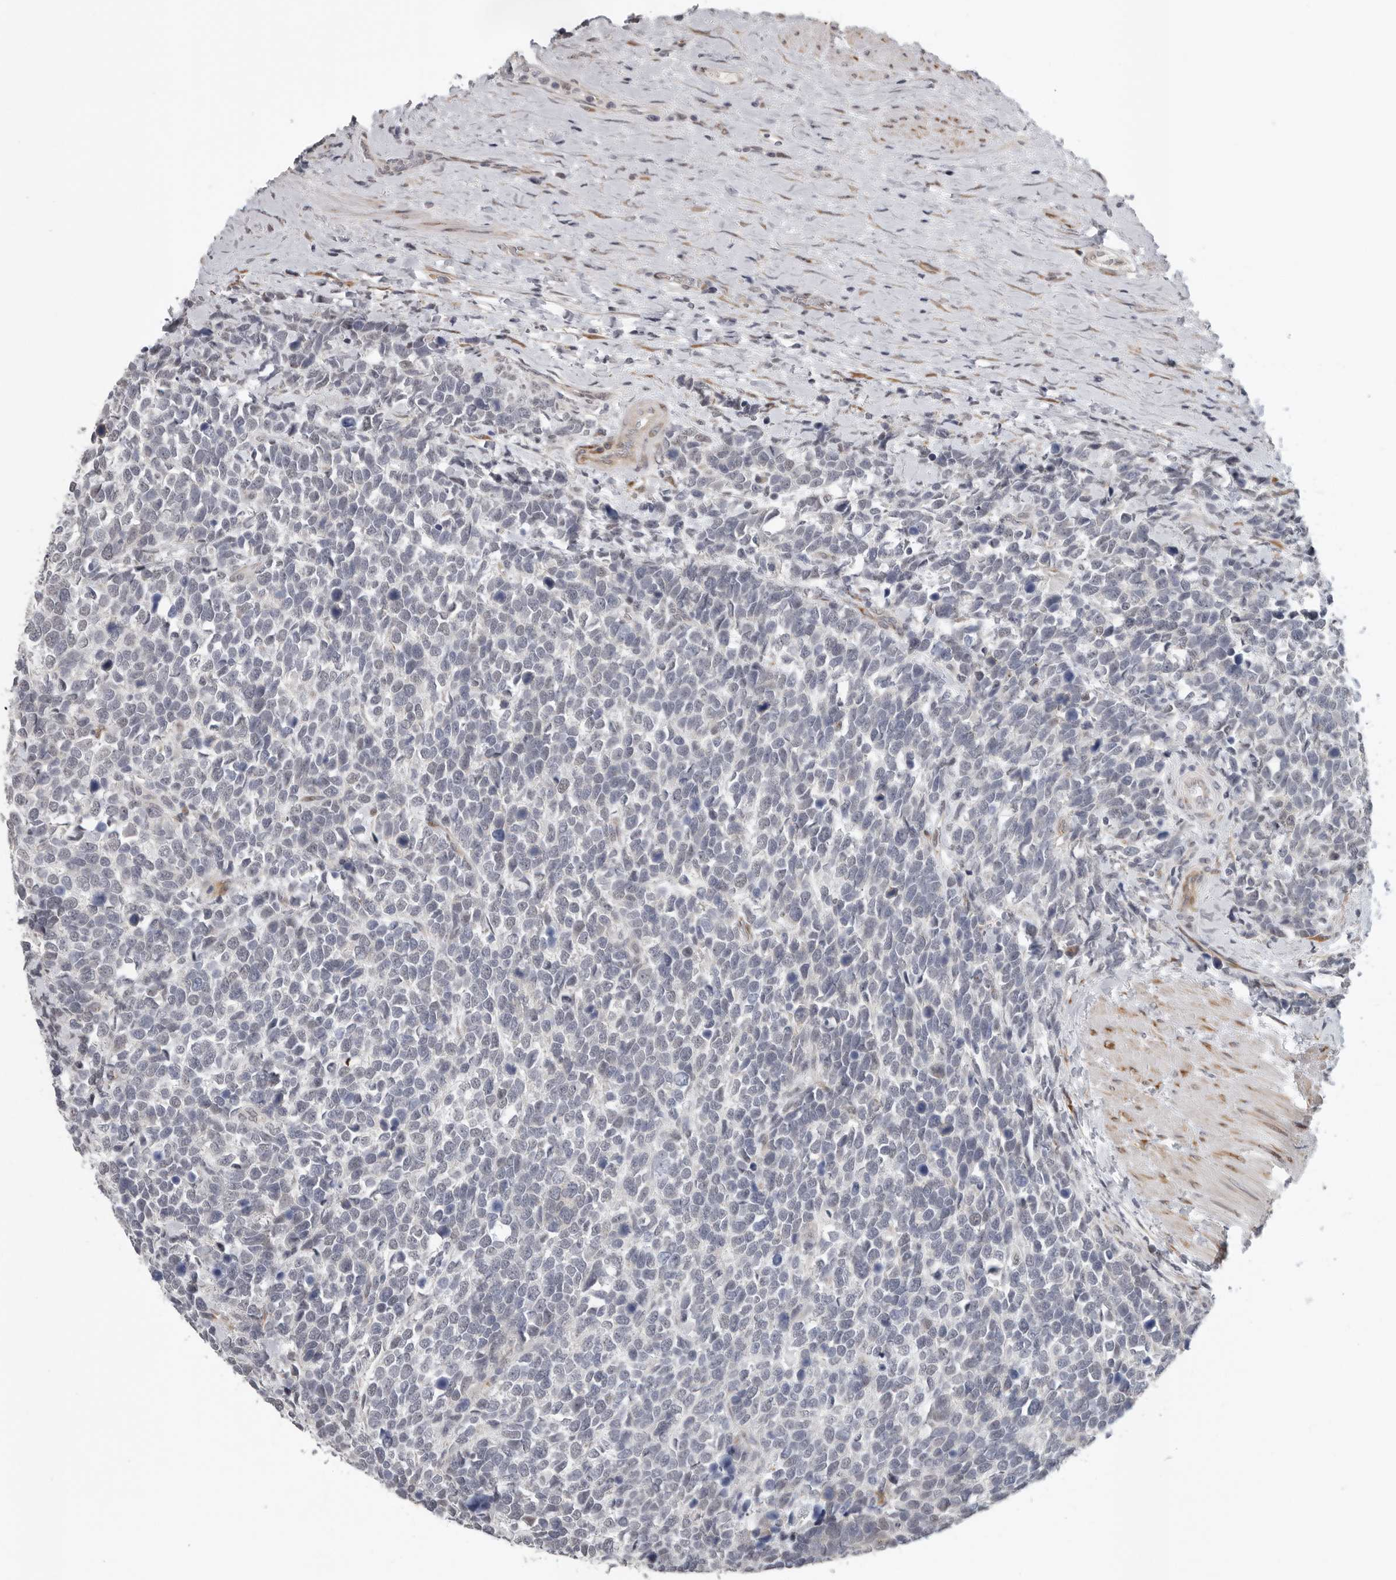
{"staining": {"intensity": "negative", "quantity": "none", "location": "none"}, "tissue": "urothelial cancer", "cell_type": "Tumor cells", "image_type": "cancer", "snomed": [{"axis": "morphology", "description": "Urothelial carcinoma, High grade"}, {"axis": "topography", "description": "Urinary bladder"}], "caption": "Tumor cells are negative for protein expression in human urothelial cancer.", "gene": "RALGPS2", "patient": {"sex": "female", "age": 82}}